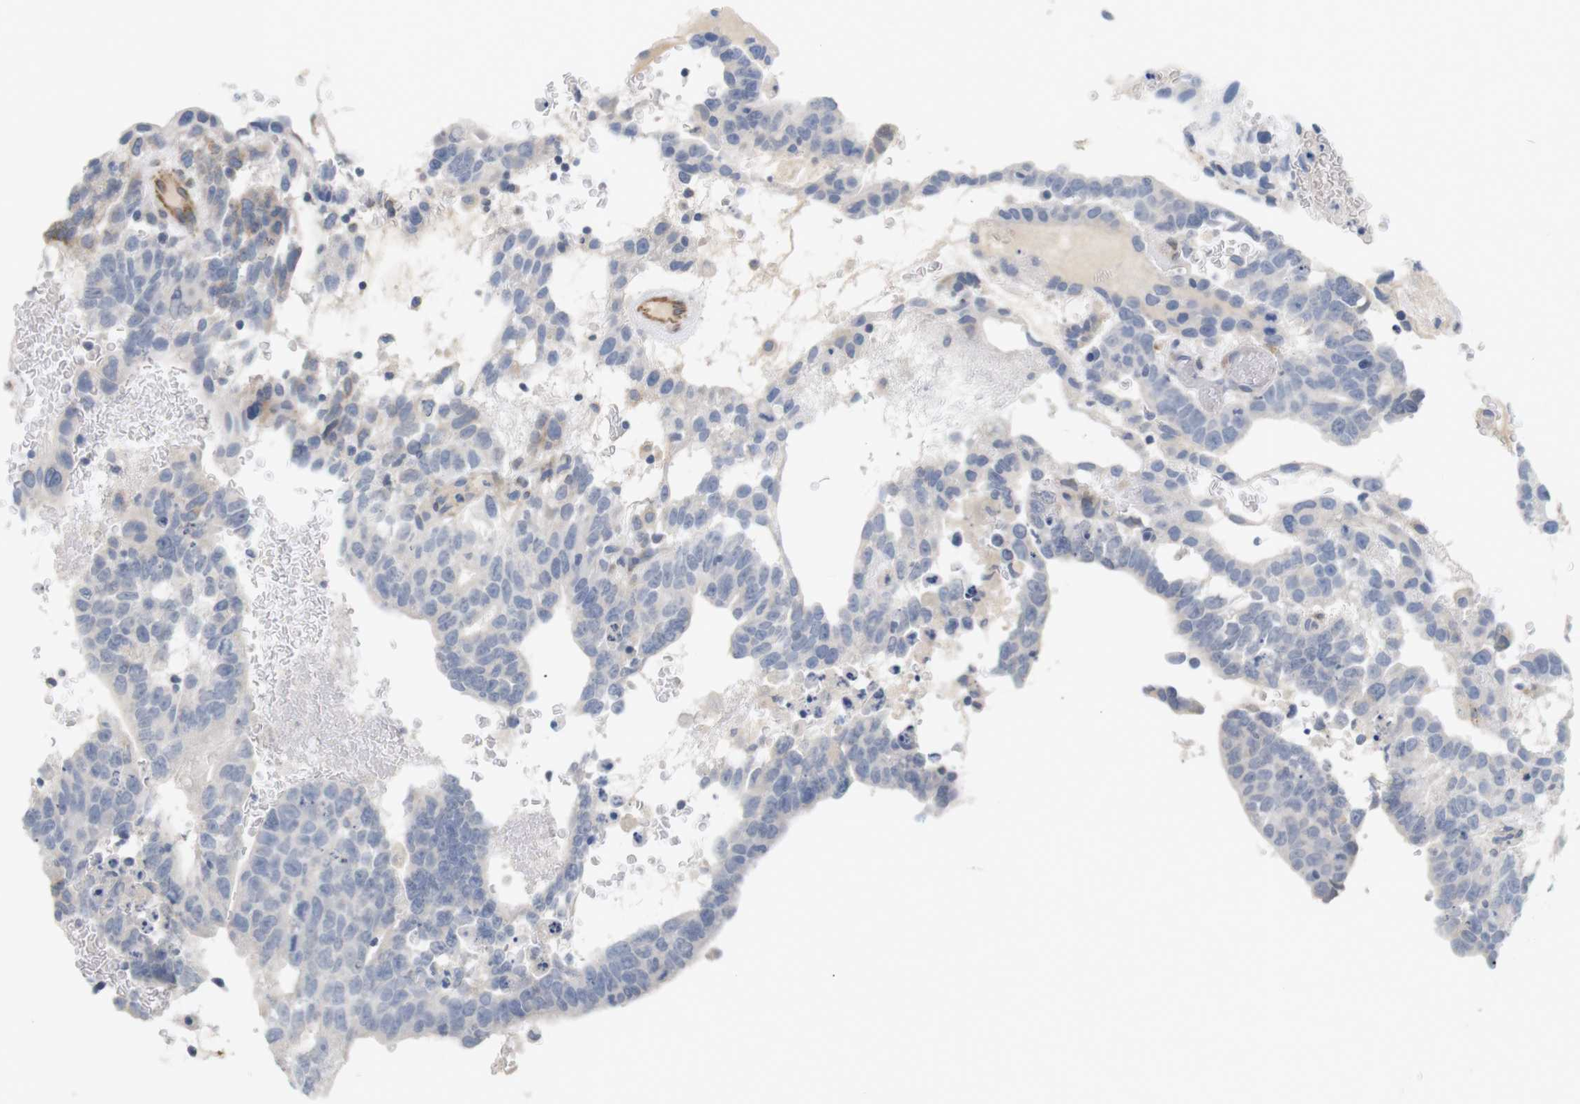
{"staining": {"intensity": "moderate", "quantity": "<25%", "location": "cytoplasmic/membranous"}, "tissue": "testis cancer", "cell_type": "Tumor cells", "image_type": "cancer", "snomed": [{"axis": "morphology", "description": "Seminoma, NOS"}, {"axis": "morphology", "description": "Carcinoma, Embryonal, NOS"}, {"axis": "topography", "description": "Testis"}], "caption": "Protein staining reveals moderate cytoplasmic/membranous positivity in about <25% of tumor cells in testis seminoma. (DAB = brown stain, brightfield microscopy at high magnification).", "gene": "ITPR1", "patient": {"sex": "male", "age": 52}}